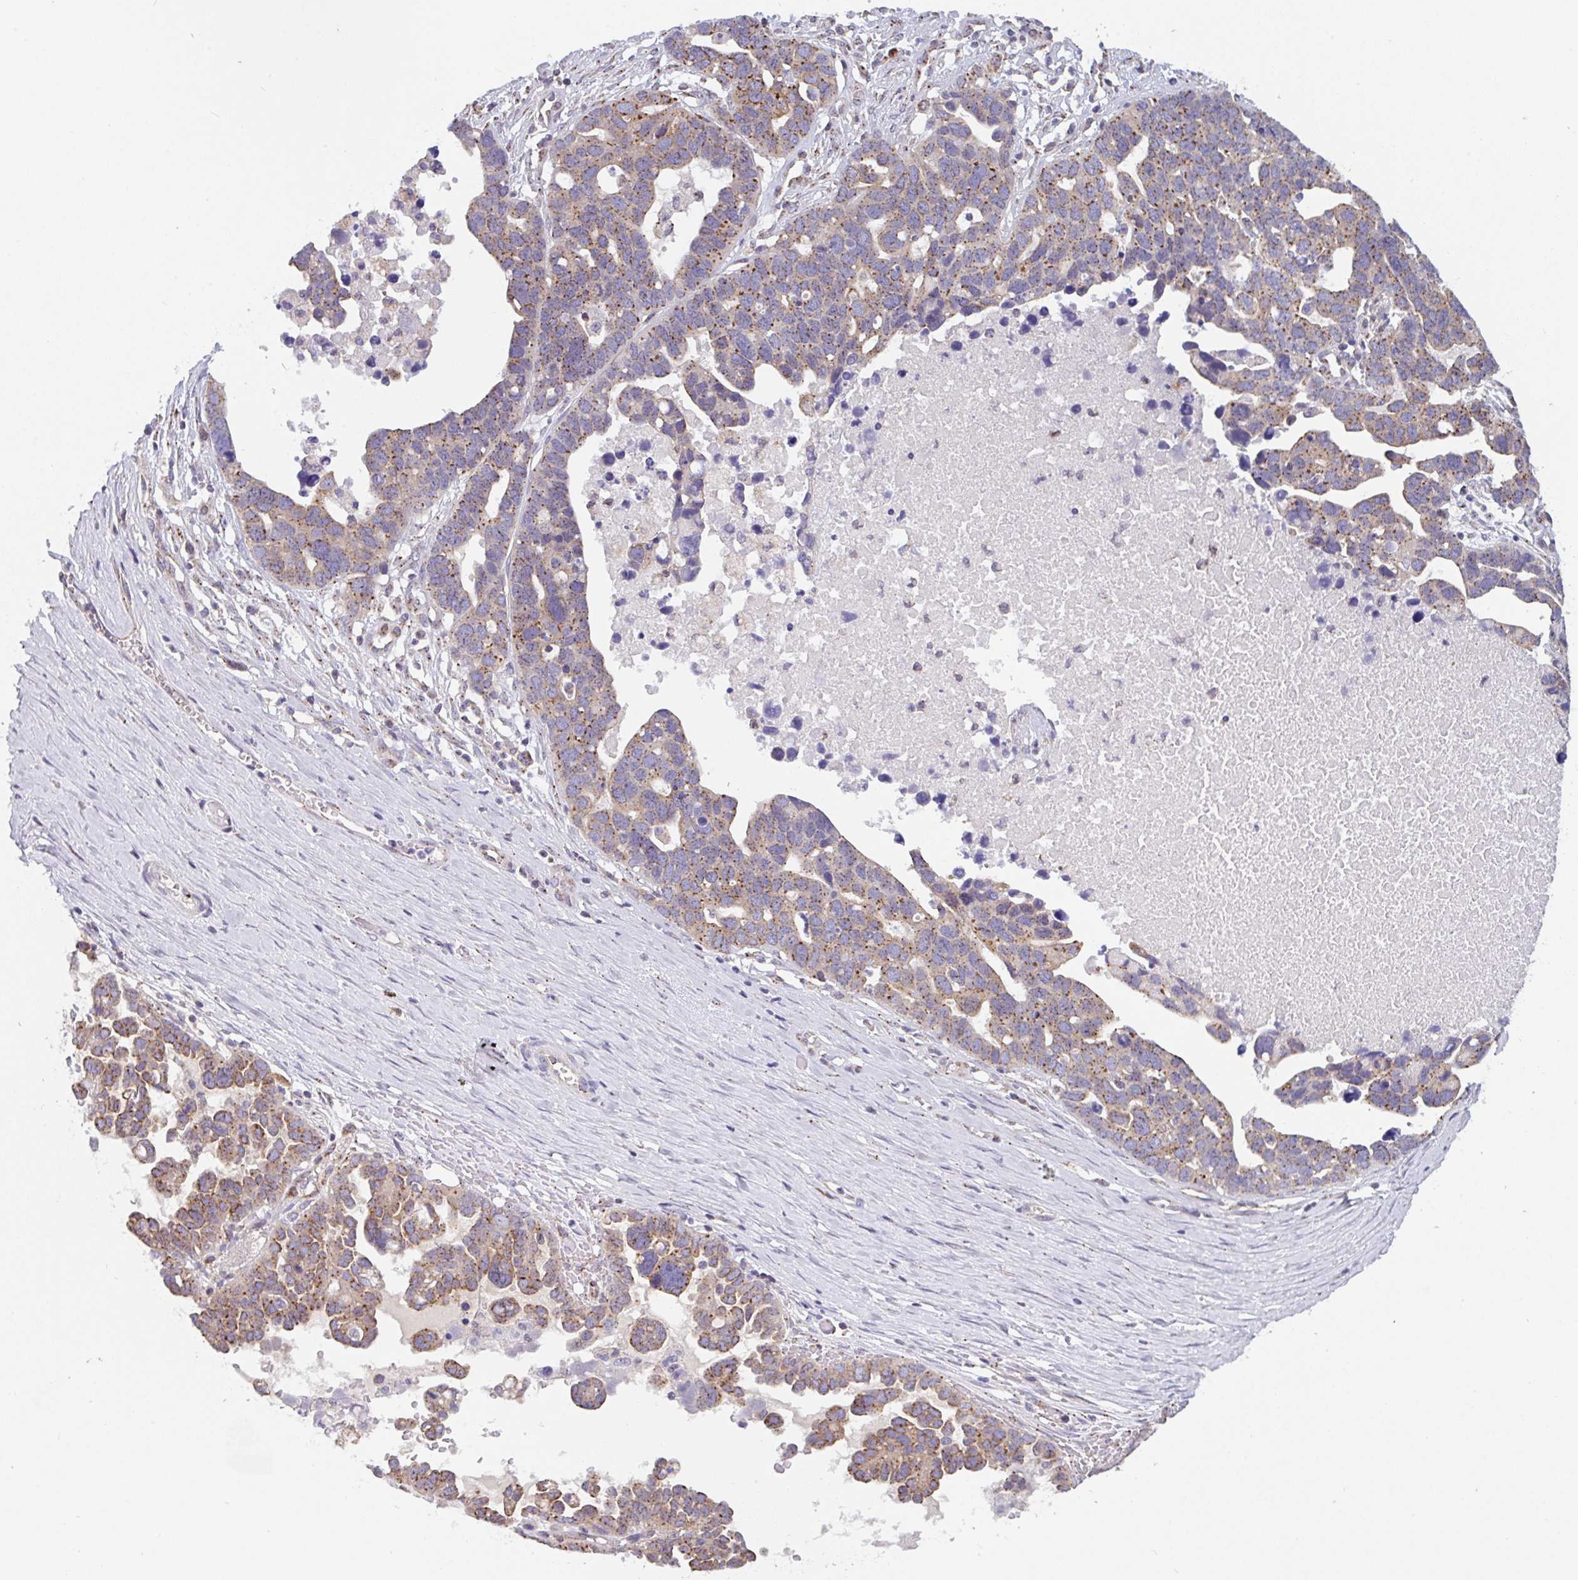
{"staining": {"intensity": "moderate", "quantity": ">75%", "location": "cytoplasmic/membranous"}, "tissue": "ovarian cancer", "cell_type": "Tumor cells", "image_type": "cancer", "snomed": [{"axis": "morphology", "description": "Cystadenocarcinoma, serous, NOS"}, {"axis": "topography", "description": "Ovary"}], "caption": "Serous cystadenocarcinoma (ovarian) stained with a brown dye exhibits moderate cytoplasmic/membranous positive staining in approximately >75% of tumor cells.", "gene": "PROSER3", "patient": {"sex": "female", "age": 54}}